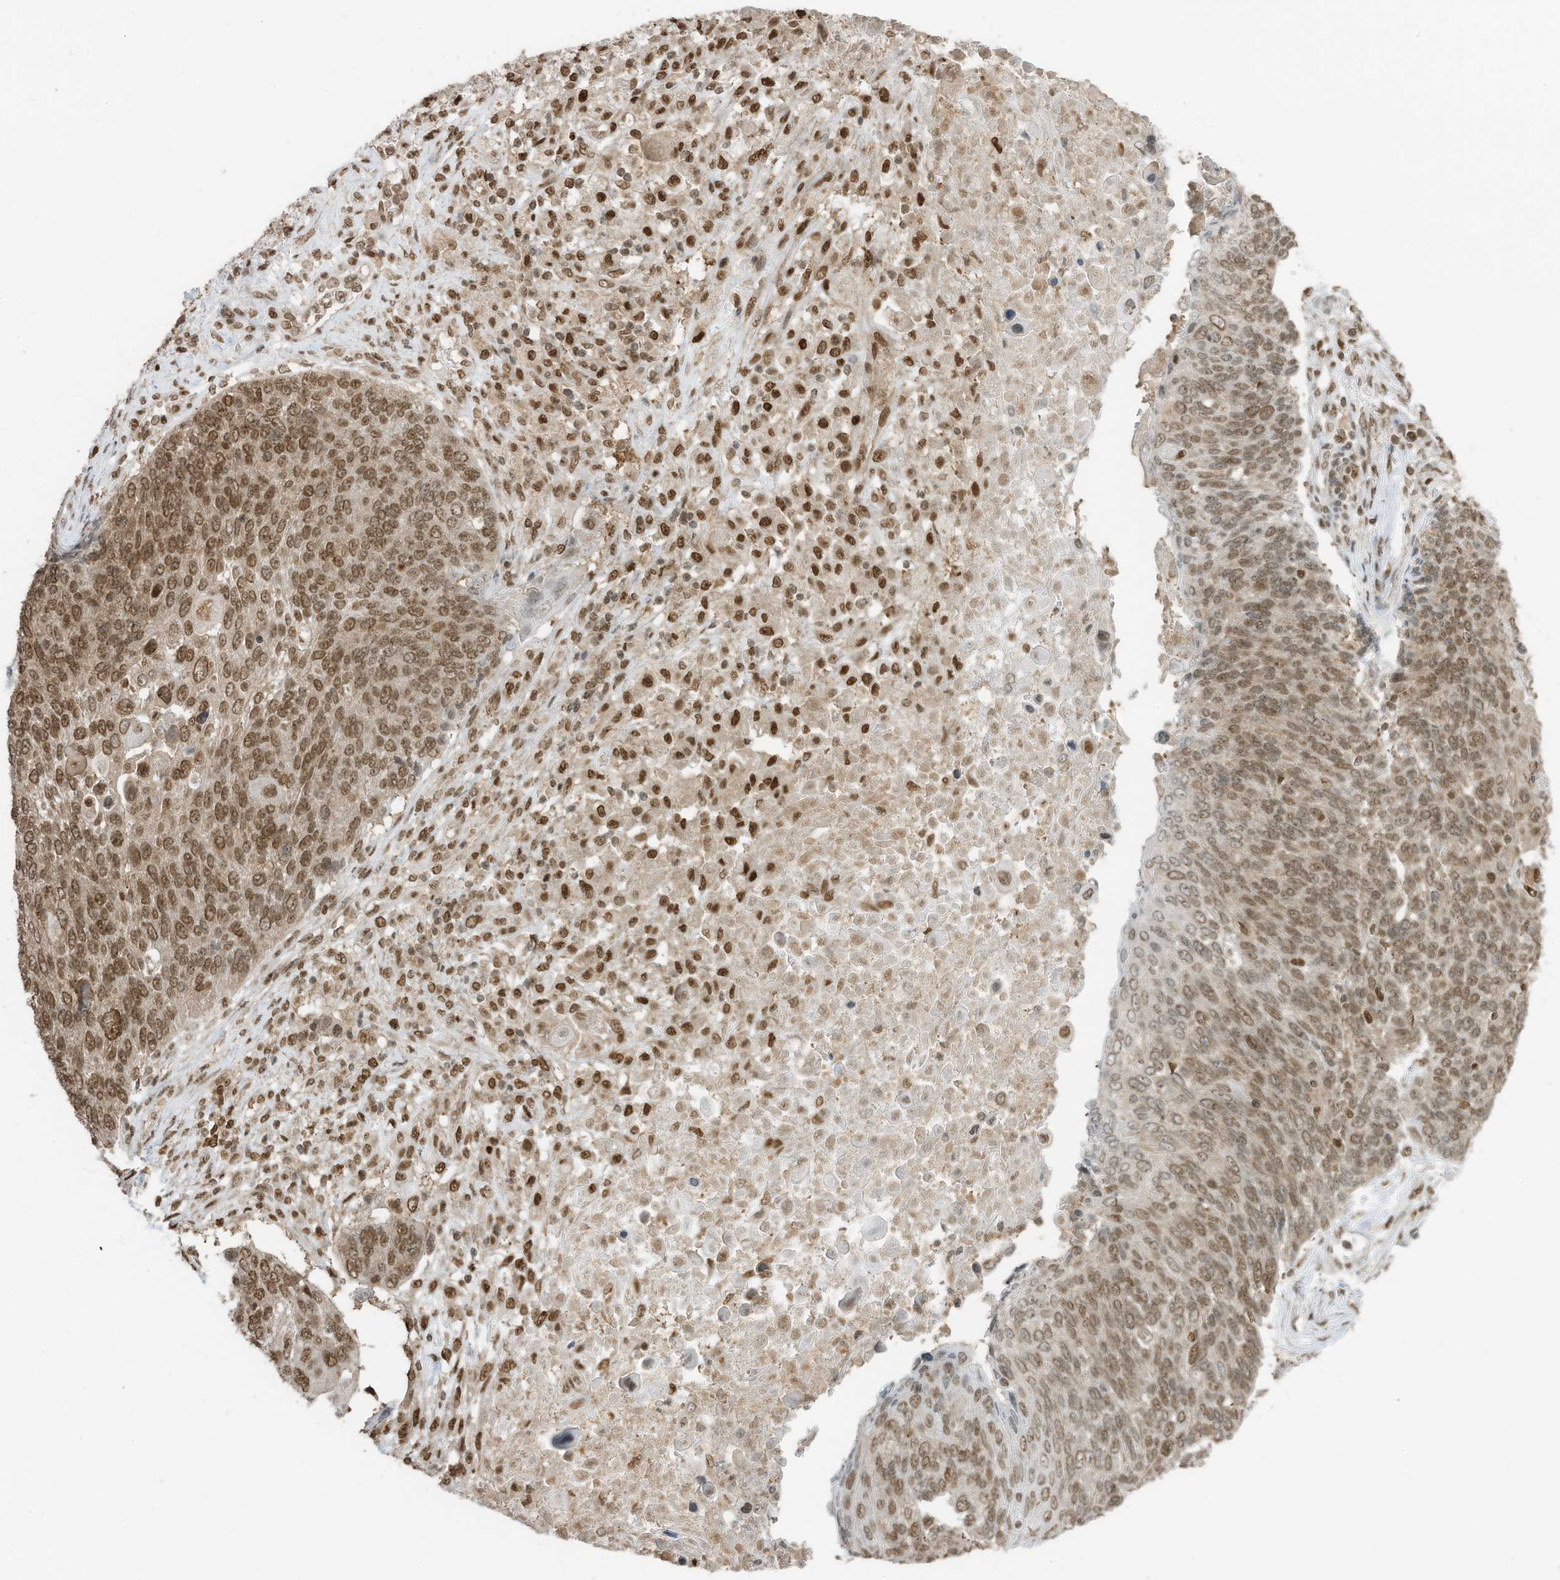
{"staining": {"intensity": "moderate", "quantity": ">75%", "location": "nuclear"}, "tissue": "lung cancer", "cell_type": "Tumor cells", "image_type": "cancer", "snomed": [{"axis": "morphology", "description": "Squamous cell carcinoma, NOS"}, {"axis": "topography", "description": "Lung"}], "caption": "About >75% of tumor cells in lung cancer show moderate nuclear protein expression as visualized by brown immunohistochemical staining.", "gene": "KPNB1", "patient": {"sex": "male", "age": 66}}